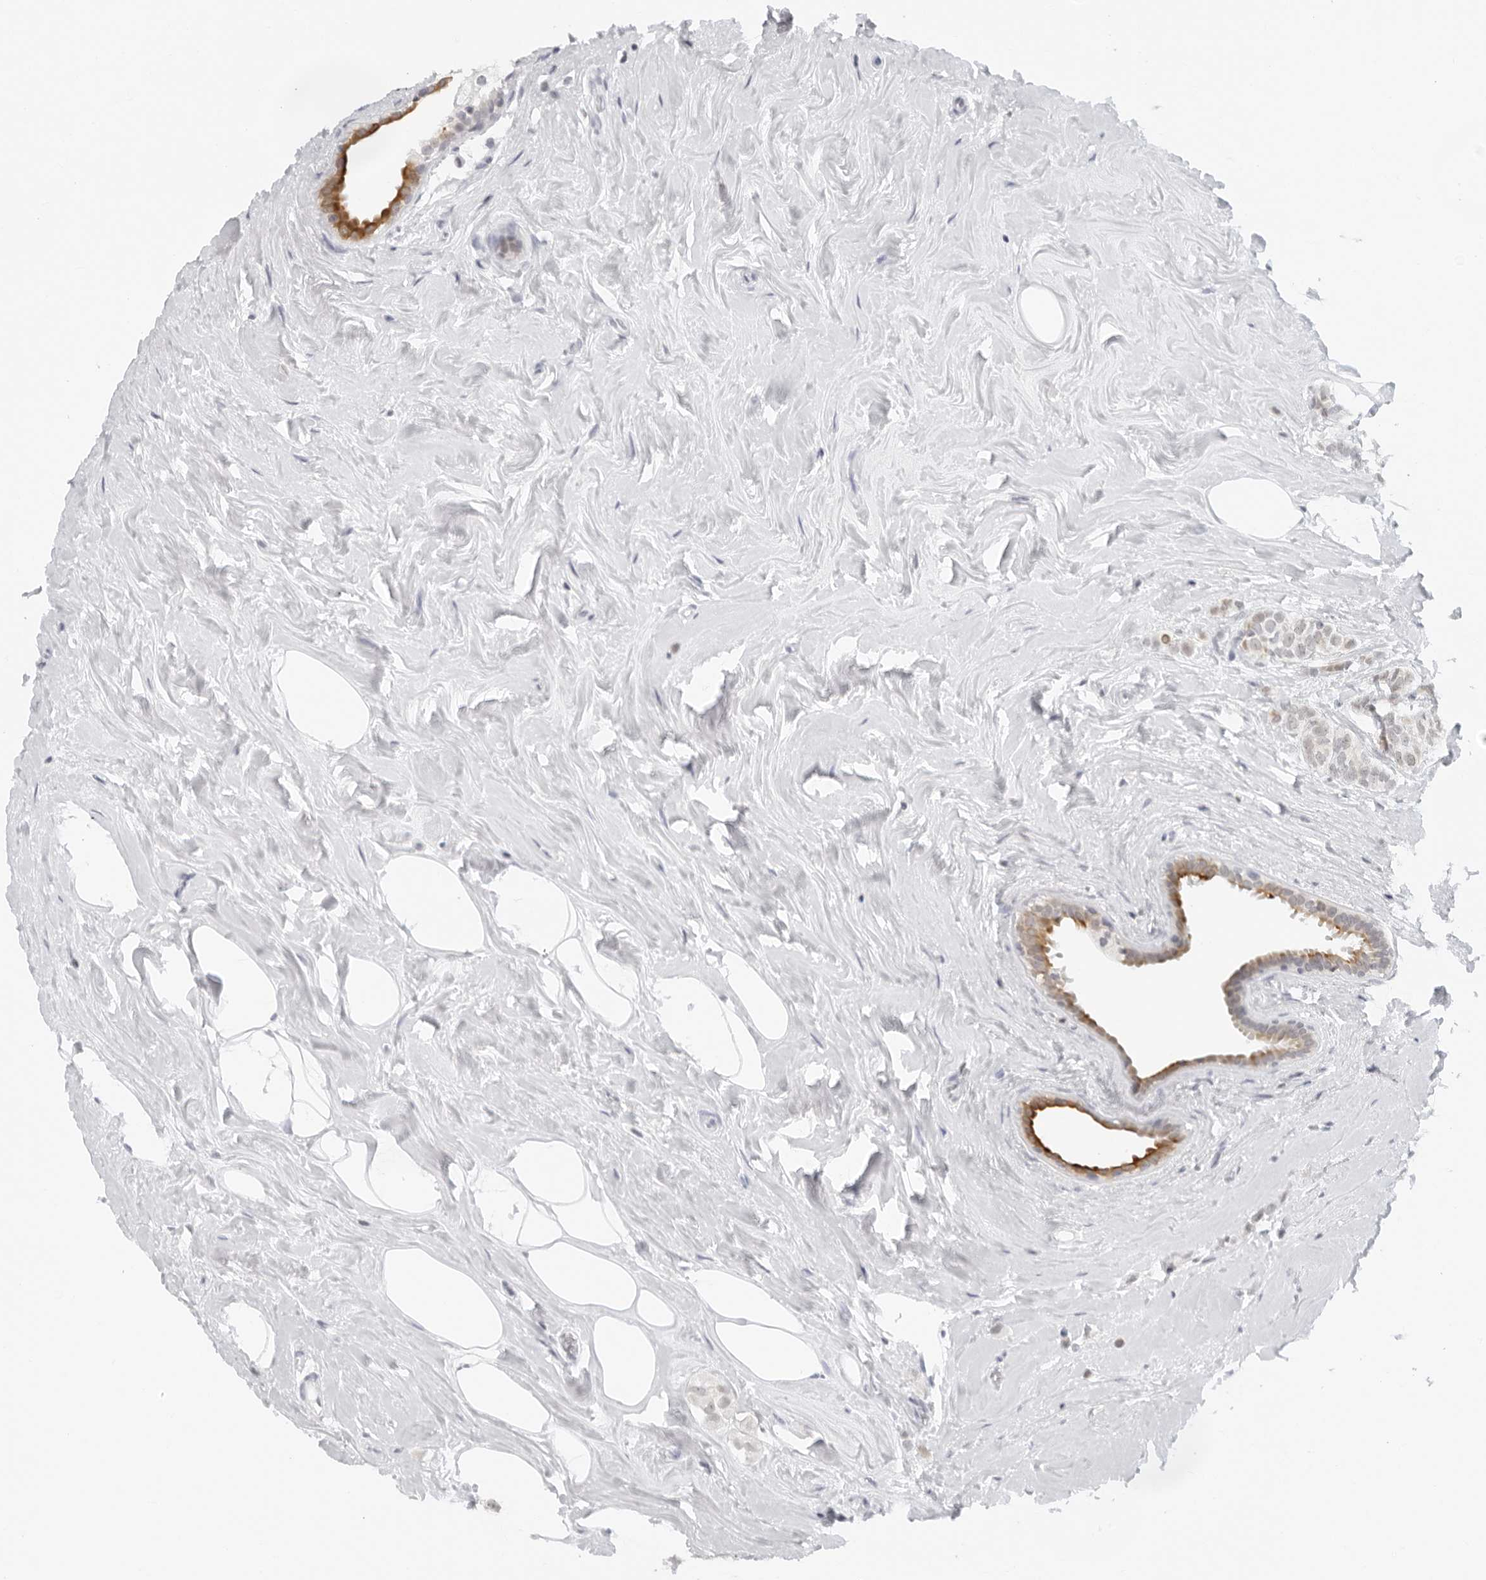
{"staining": {"intensity": "weak", "quantity": "<25%", "location": "cytoplasmic/membranous"}, "tissue": "breast cancer", "cell_type": "Tumor cells", "image_type": "cancer", "snomed": [{"axis": "morphology", "description": "Lobular carcinoma"}, {"axis": "topography", "description": "Breast"}], "caption": "IHC of breast lobular carcinoma reveals no staining in tumor cells.", "gene": "FLG2", "patient": {"sex": "female", "age": 47}}